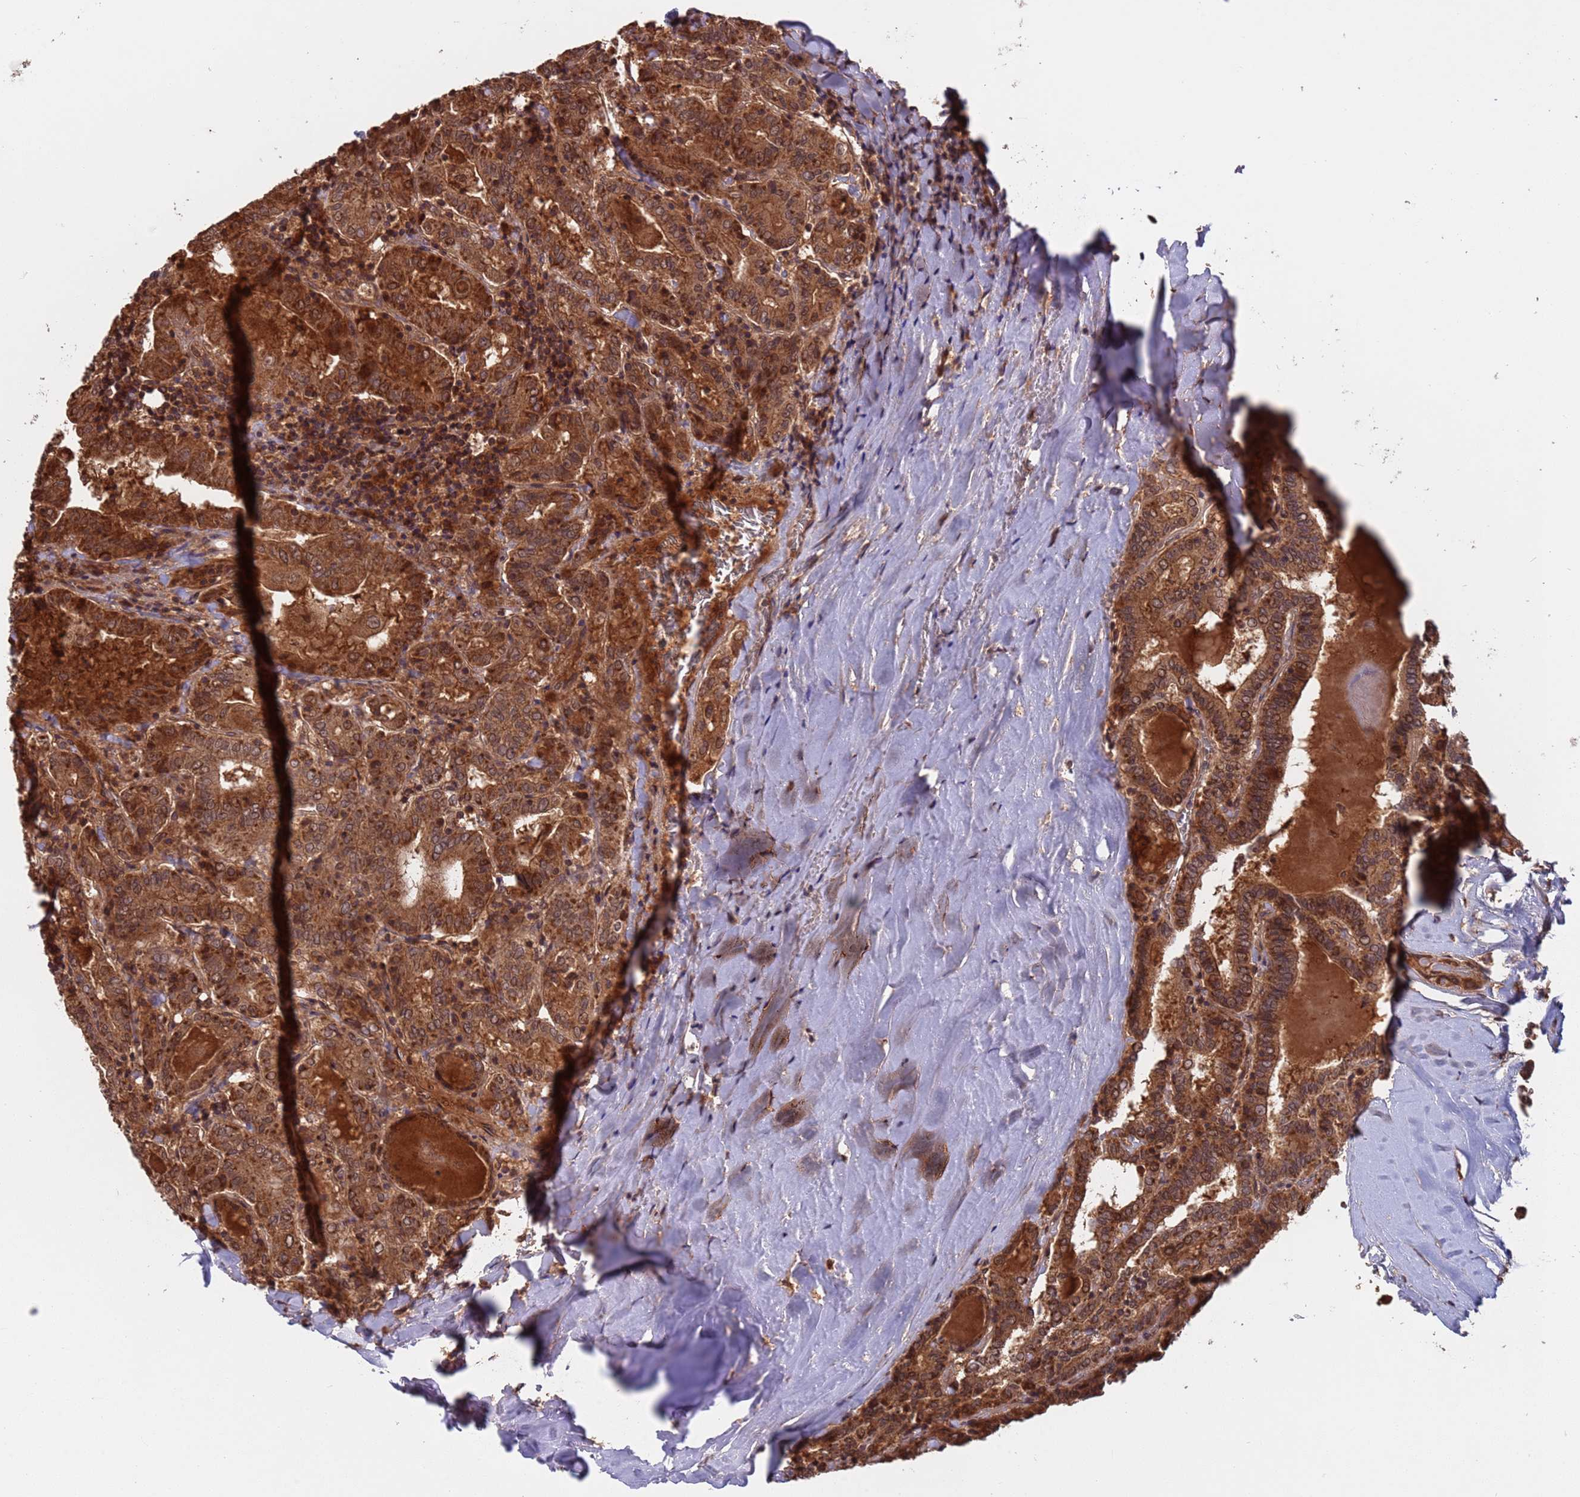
{"staining": {"intensity": "strong", "quantity": ">75%", "location": "cytoplasmic/membranous,nuclear"}, "tissue": "thyroid cancer", "cell_type": "Tumor cells", "image_type": "cancer", "snomed": [{"axis": "morphology", "description": "Papillary adenocarcinoma, NOS"}, {"axis": "topography", "description": "Thyroid gland"}], "caption": "Immunohistochemistry staining of thyroid papillary adenocarcinoma, which exhibits high levels of strong cytoplasmic/membranous and nuclear staining in approximately >75% of tumor cells indicating strong cytoplasmic/membranous and nuclear protein expression. The staining was performed using DAB (brown) for protein detection and nuclei were counterstained in hematoxylin (blue).", "gene": "ERI1", "patient": {"sex": "female", "age": 72}}